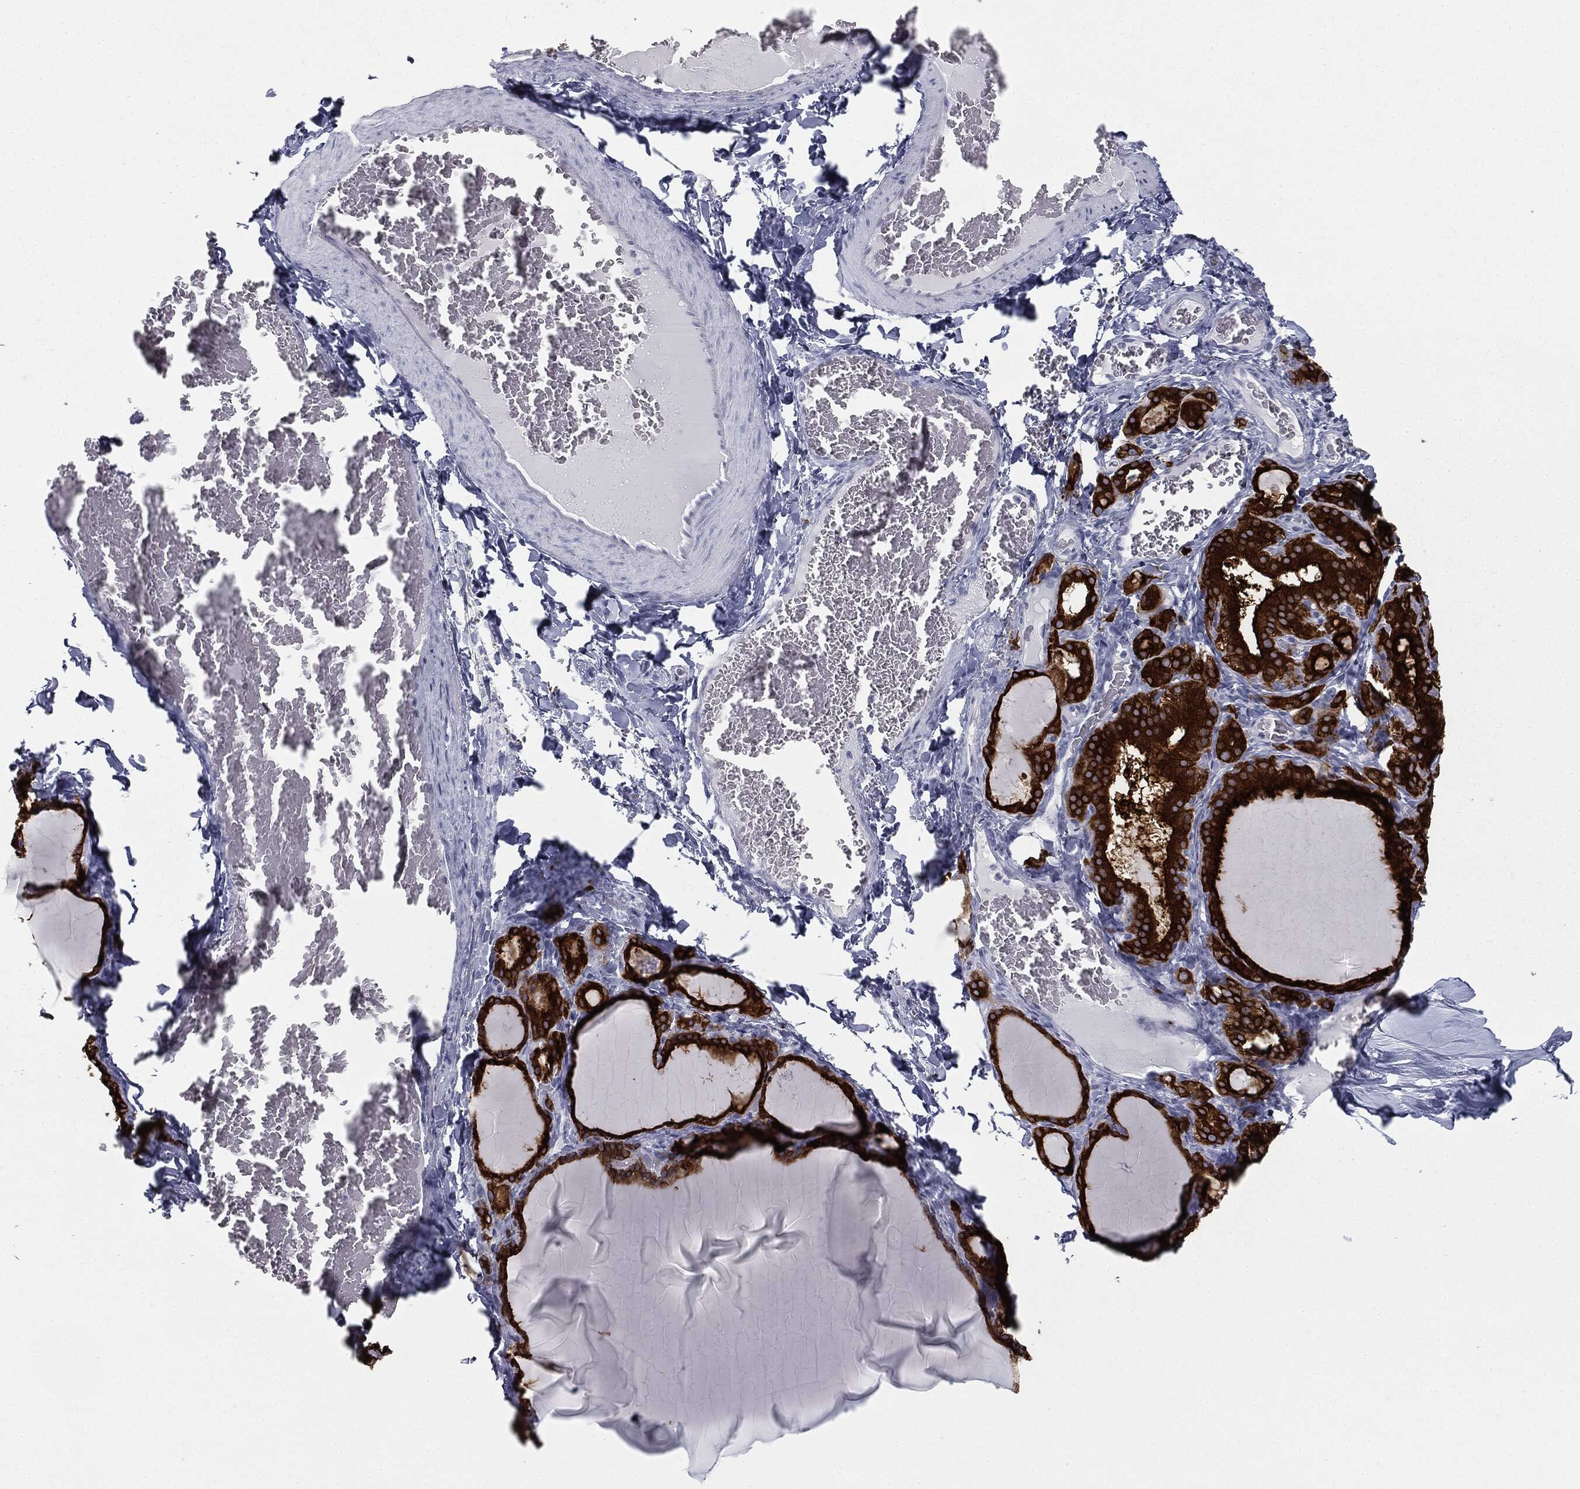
{"staining": {"intensity": "strong", "quantity": ">75%", "location": "cytoplasmic/membranous"}, "tissue": "thyroid gland", "cell_type": "Glandular cells", "image_type": "normal", "snomed": [{"axis": "morphology", "description": "Normal tissue, NOS"}, {"axis": "morphology", "description": "Hyperplasia, NOS"}, {"axis": "topography", "description": "Thyroid gland"}], "caption": "Immunohistochemistry (IHC) staining of benign thyroid gland, which shows high levels of strong cytoplasmic/membranous staining in about >75% of glandular cells indicating strong cytoplasmic/membranous protein expression. The staining was performed using DAB (3,3'-diaminobenzidine) (brown) for protein detection and nuclei were counterstained in hematoxylin (blue).", "gene": "TPO", "patient": {"sex": "female", "age": 27}}